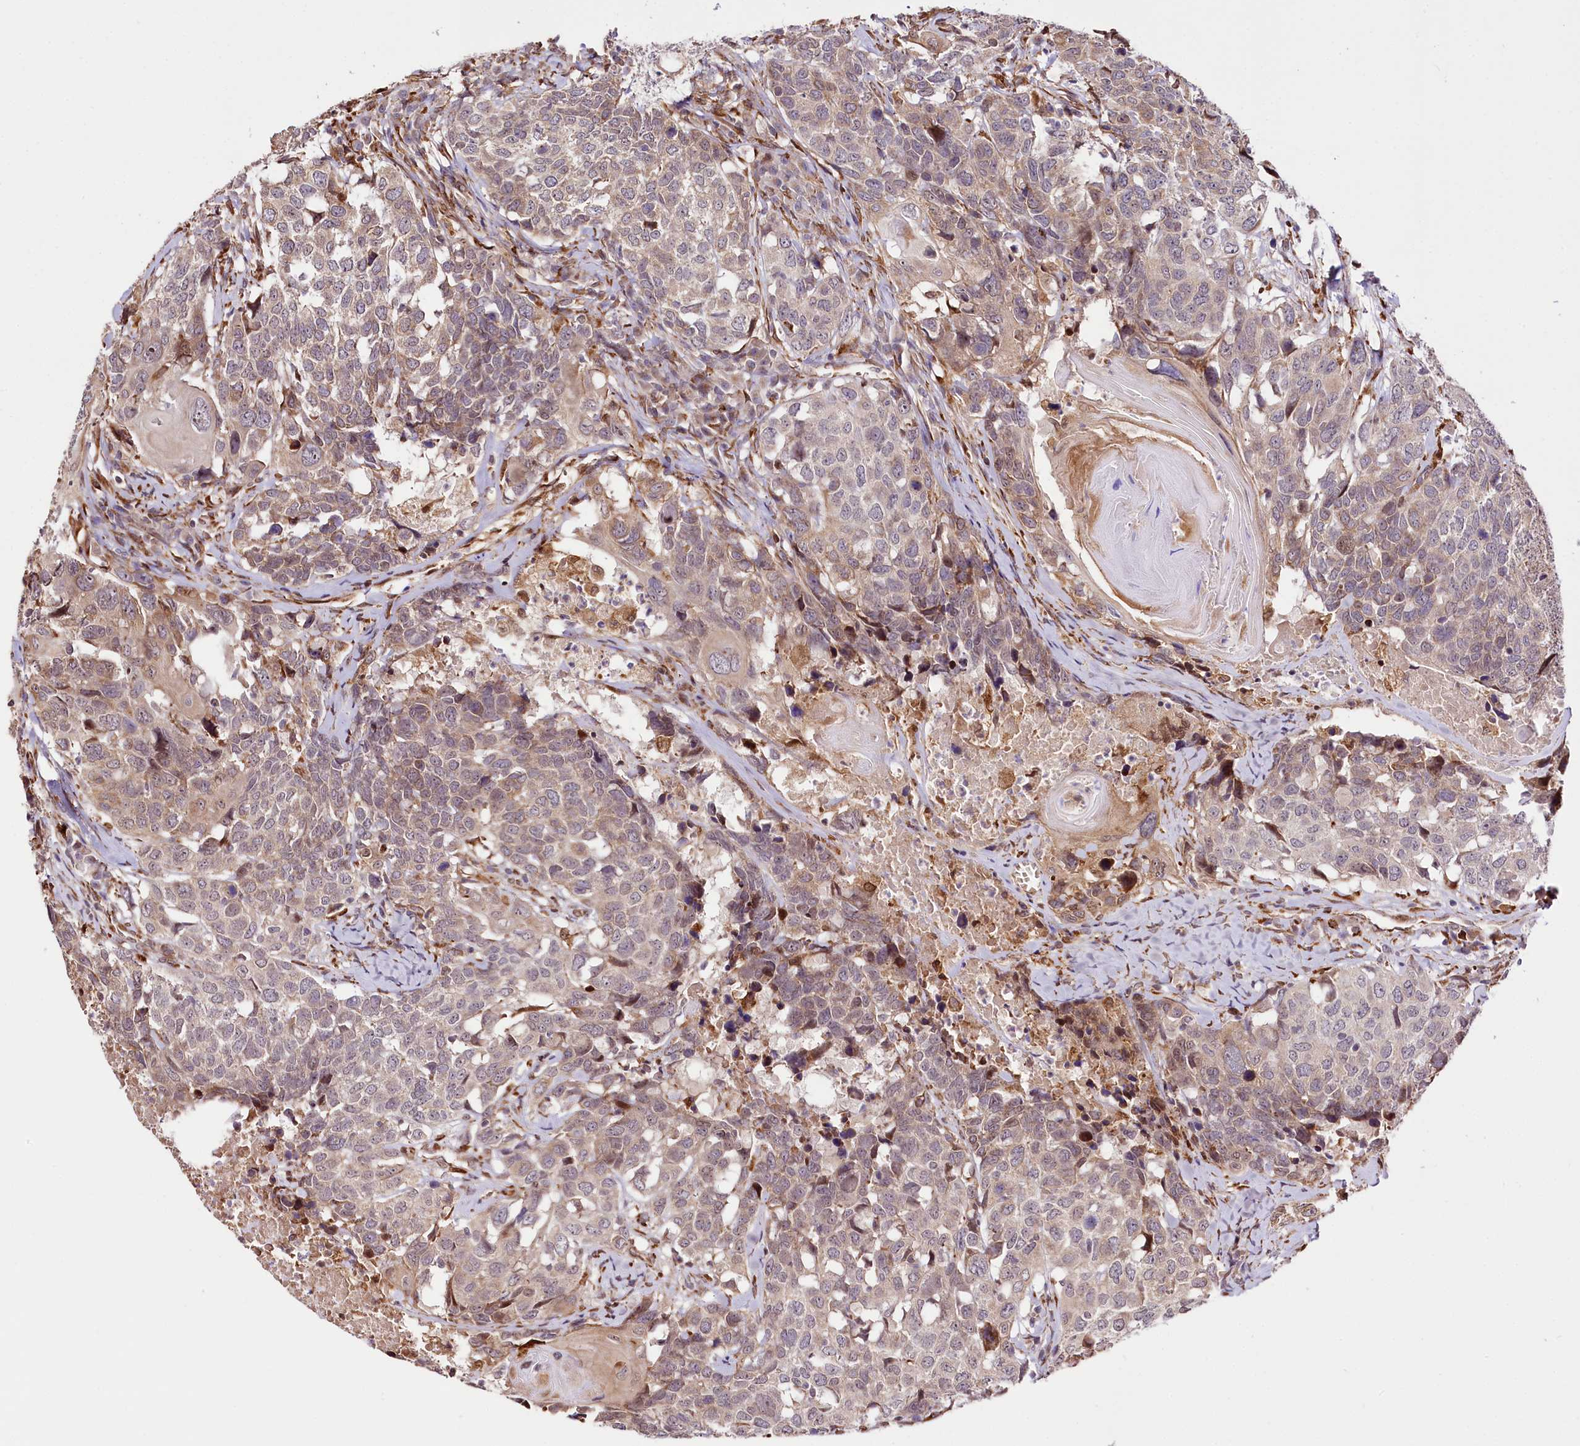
{"staining": {"intensity": "weak", "quantity": ">75%", "location": "cytoplasmic/membranous"}, "tissue": "head and neck cancer", "cell_type": "Tumor cells", "image_type": "cancer", "snomed": [{"axis": "morphology", "description": "Squamous cell carcinoma, NOS"}, {"axis": "topography", "description": "Head-Neck"}], "caption": "Protein staining of squamous cell carcinoma (head and neck) tissue reveals weak cytoplasmic/membranous positivity in about >75% of tumor cells.", "gene": "CUTC", "patient": {"sex": "male", "age": 66}}